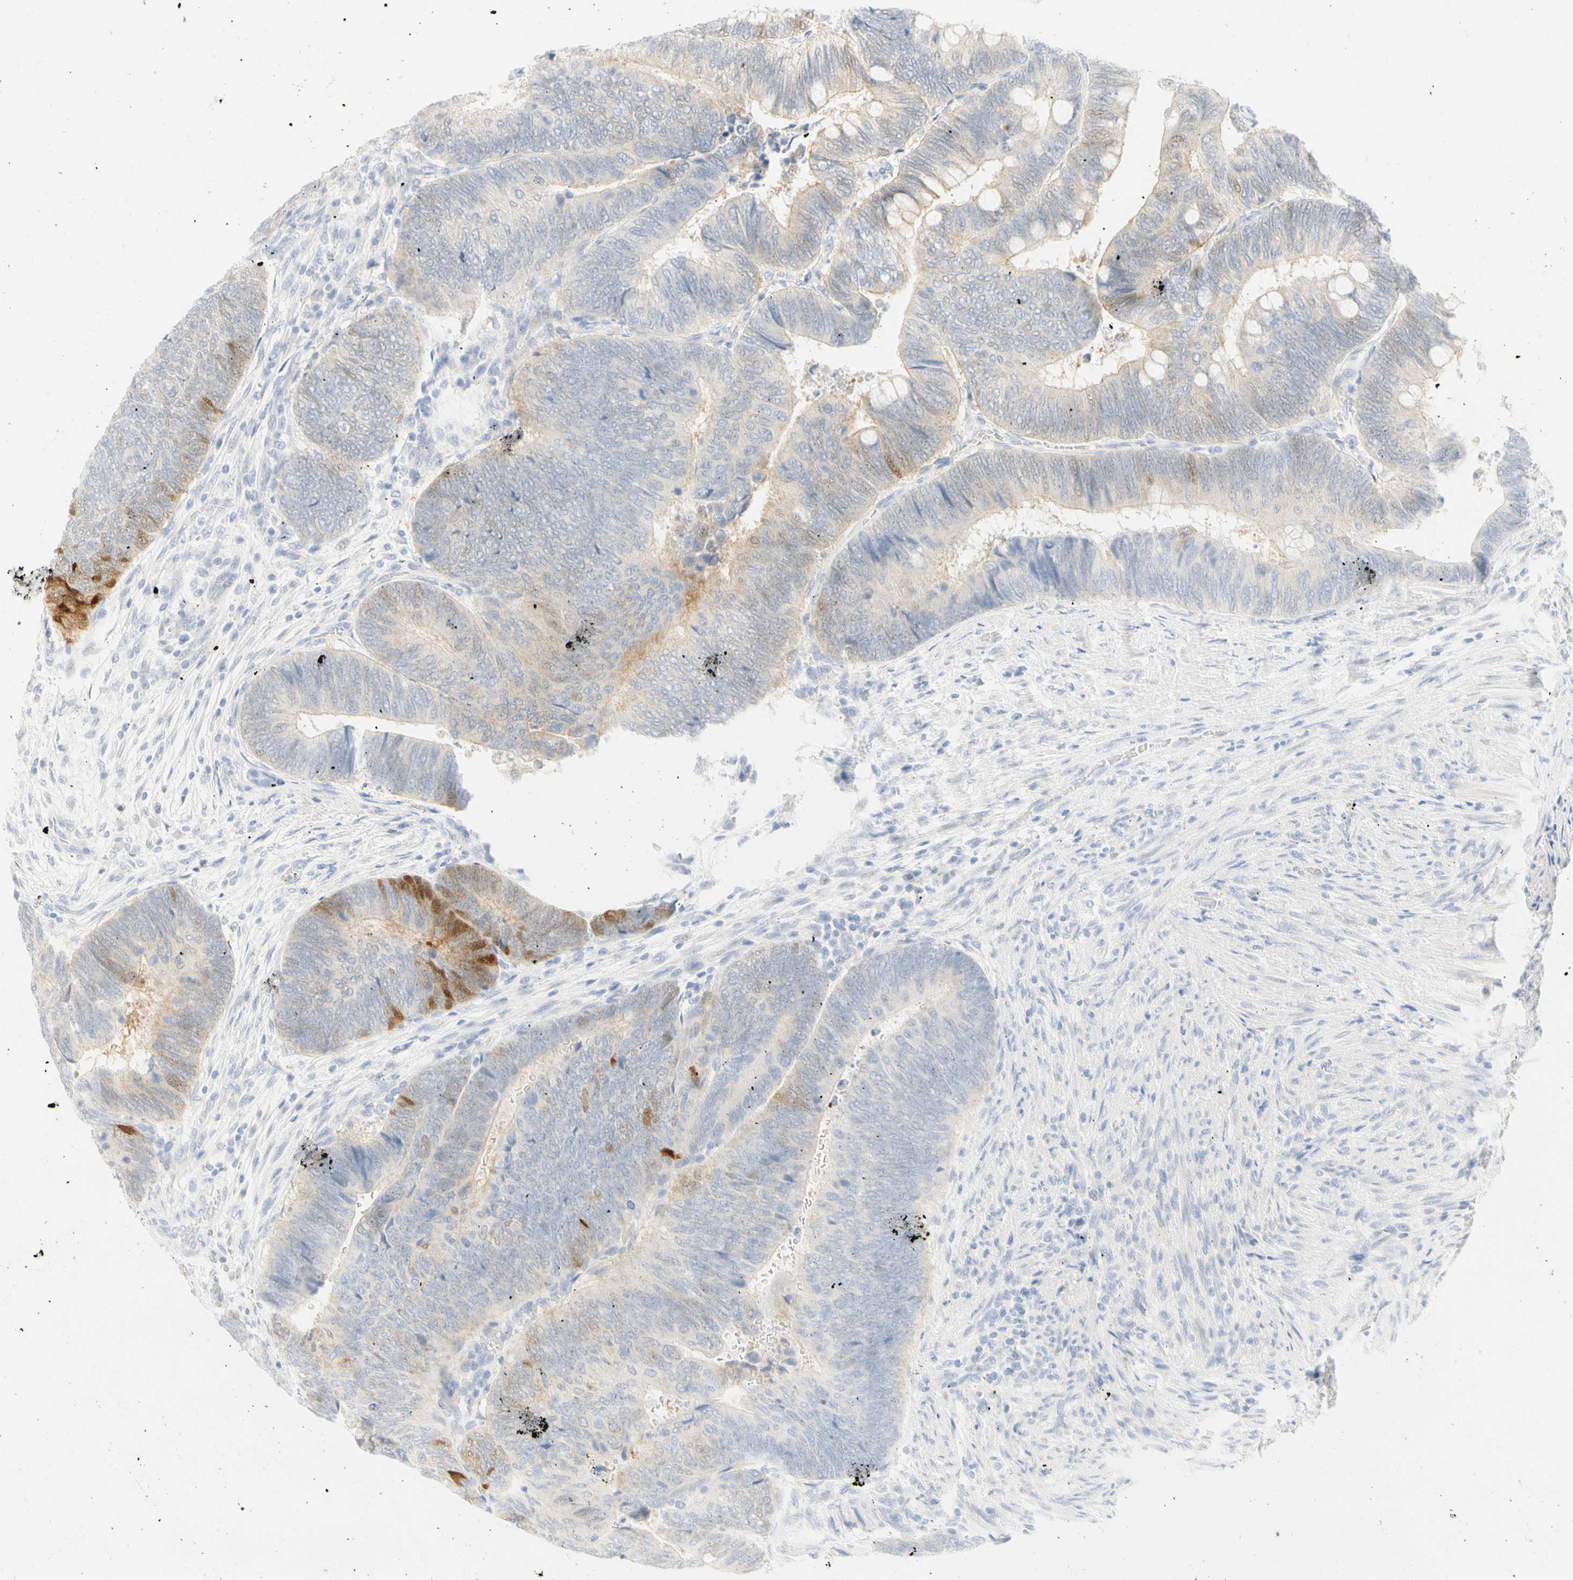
{"staining": {"intensity": "moderate", "quantity": "<25%", "location": "cytoplasmic/membranous"}, "tissue": "colorectal cancer", "cell_type": "Tumor cells", "image_type": "cancer", "snomed": [{"axis": "morphology", "description": "Normal tissue, NOS"}, {"axis": "morphology", "description": "Adenocarcinoma, NOS"}, {"axis": "topography", "description": "Rectum"}, {"axis": "topography", "description": "Peripheral nerve tissue"}], "caption": "Immunohistochemical staining of colorectal cancer (adenocarcinoma) shows moderate cytoplasmic/membranous protein expression in approximately <25% of tumor cells.", "gene": "SELENBP1", "patient": {"sex": "male", "age": 92}}